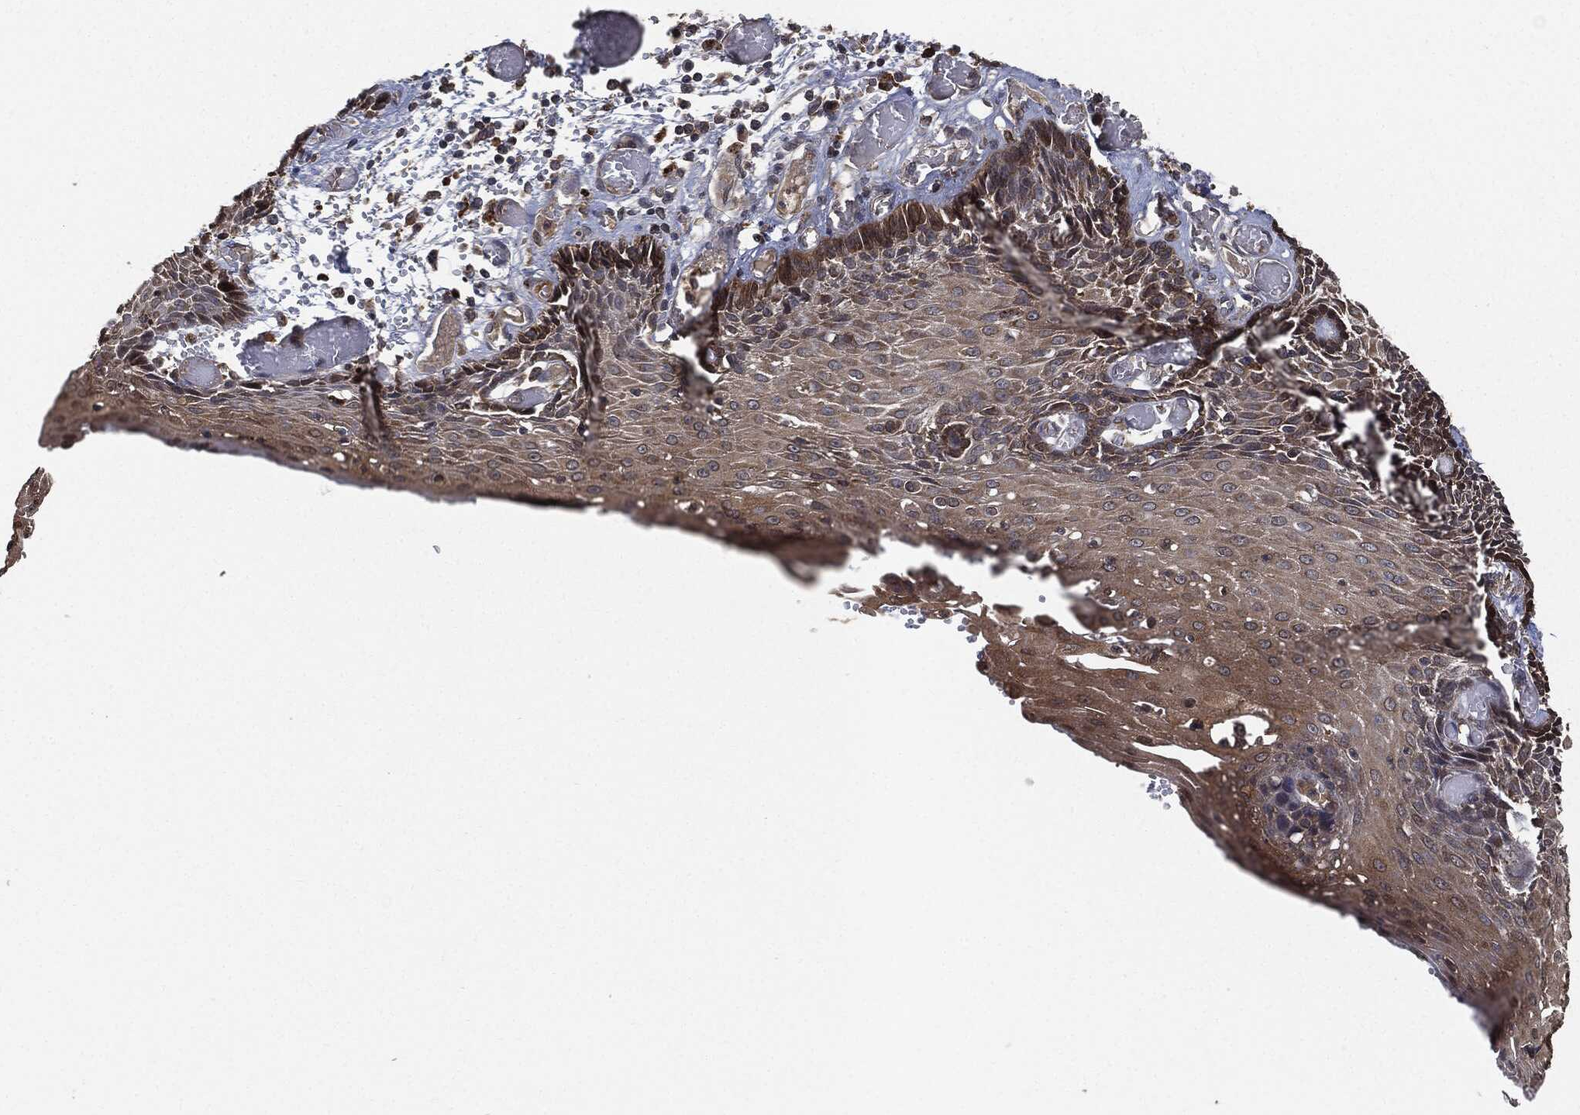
{"staining": {"intensity": "weak", "quantity": "25%-75%", "location": "cytoplasmic/membranous"}, "tissue": "esophagus", "cell_type": "Squamous epithelial cells", "image_type": "normal", "snomed": [{"axis": "morphology", "description": "Normal tissue, NOS"}, {"axis": "topography", "description": "Esophagus"}], "caption": "Esophagus stained with a brown dye displays weak cytoplasmic/membranous positive staining in approximately 25%-75% of squamous epithelial cells.", "gene": "BRAF", "patient": {"sex": "male", "age": 58}}